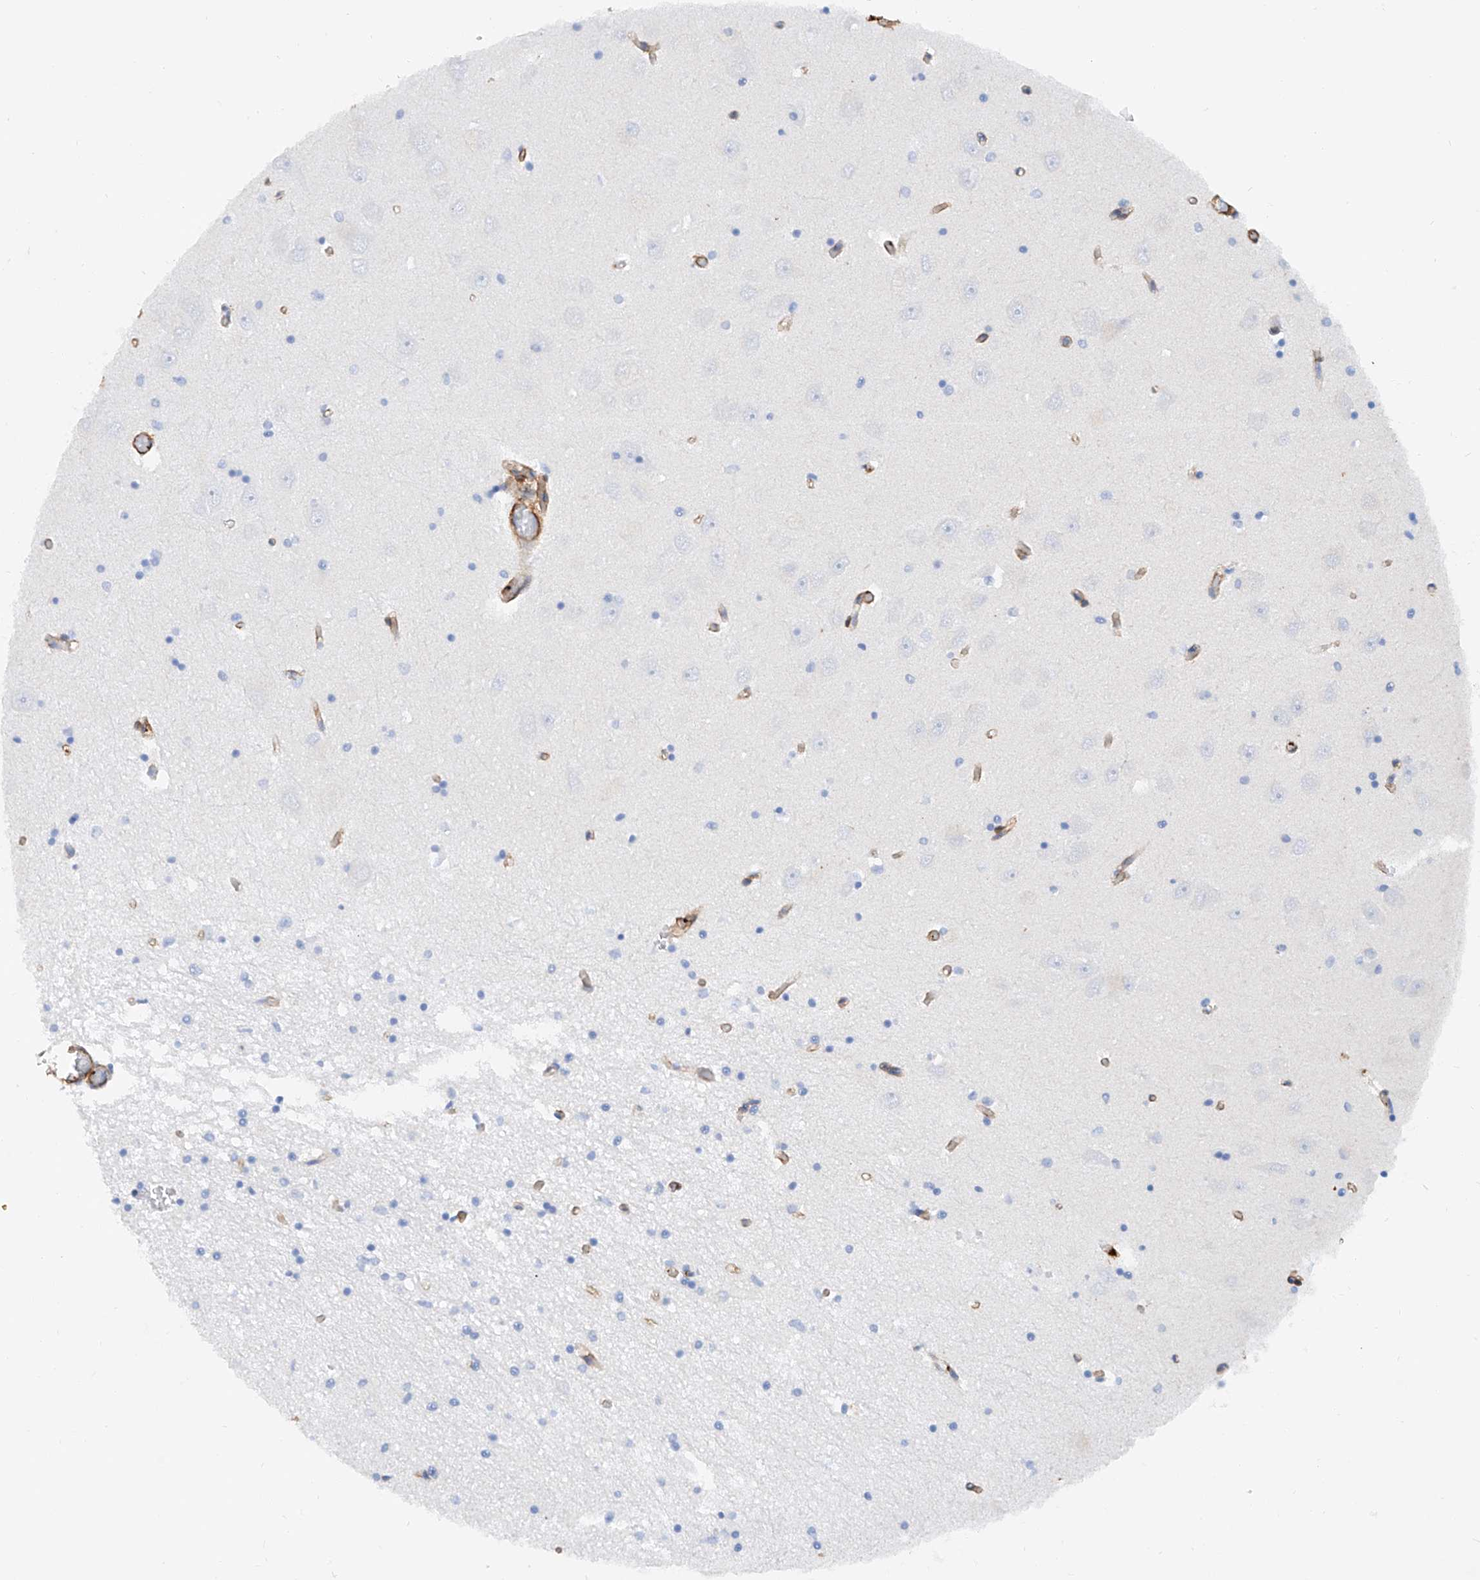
{"staining": {"intensity": "negative", "quantity": "none", "location": "none"}, "tissue": "hippocampus", "cell_type": "Glial cells", "image_type": "normal", "snomed": [{"axis": "morphology", "description": "Normal tissue, NOS"}, {"axis": "topography", "description": "Hippocampus"}], "caption": "There is no significant expression in glial cells of hippocampus. (DAB IHC, high magnification).", "gene": "TAS2R60", "patient": {"sex": "male", "age": 70}}